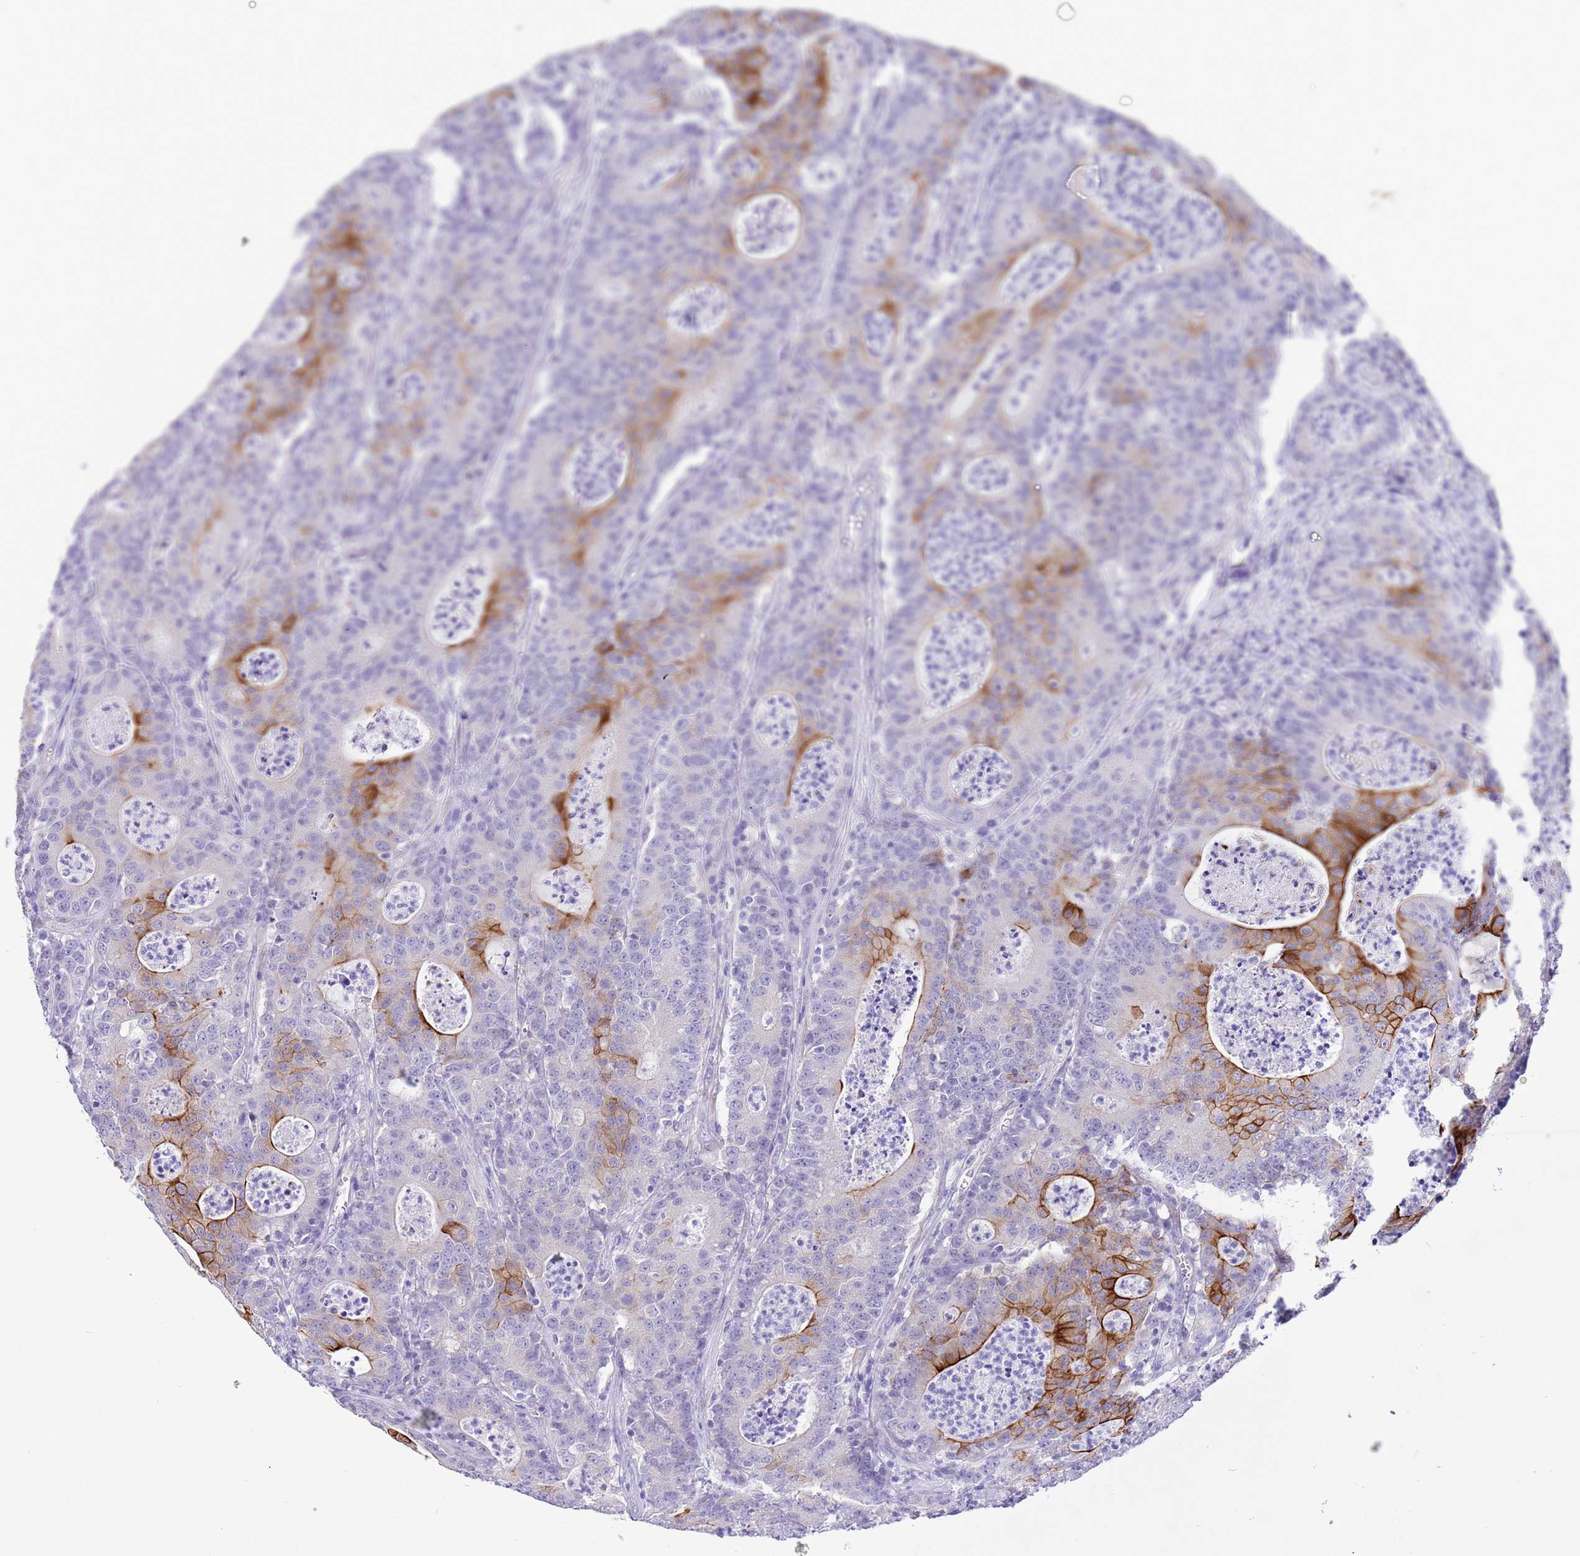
{"staining": {"intensity": "moderate", "quantity": "25%-75%", "location": "cytoplasmic/membranous"}, "tissue": "colorectal cancer", "cell_type": "Tumor cells", "image_type": "cancer", "snomed": [{"axis": "morphology", "description": "Adenocarcinoma, NOS"}, {"axis": "topography", "description": "Colon"}], "caption": "Protein expression analysis of human colorectal adenocarcinoma reveals moderate cytoplasmic/membranous expression in about 25%-75% of tumor cells.", "gene": "R3HDM4", "patient": {"sex": "male", "age": 83}}